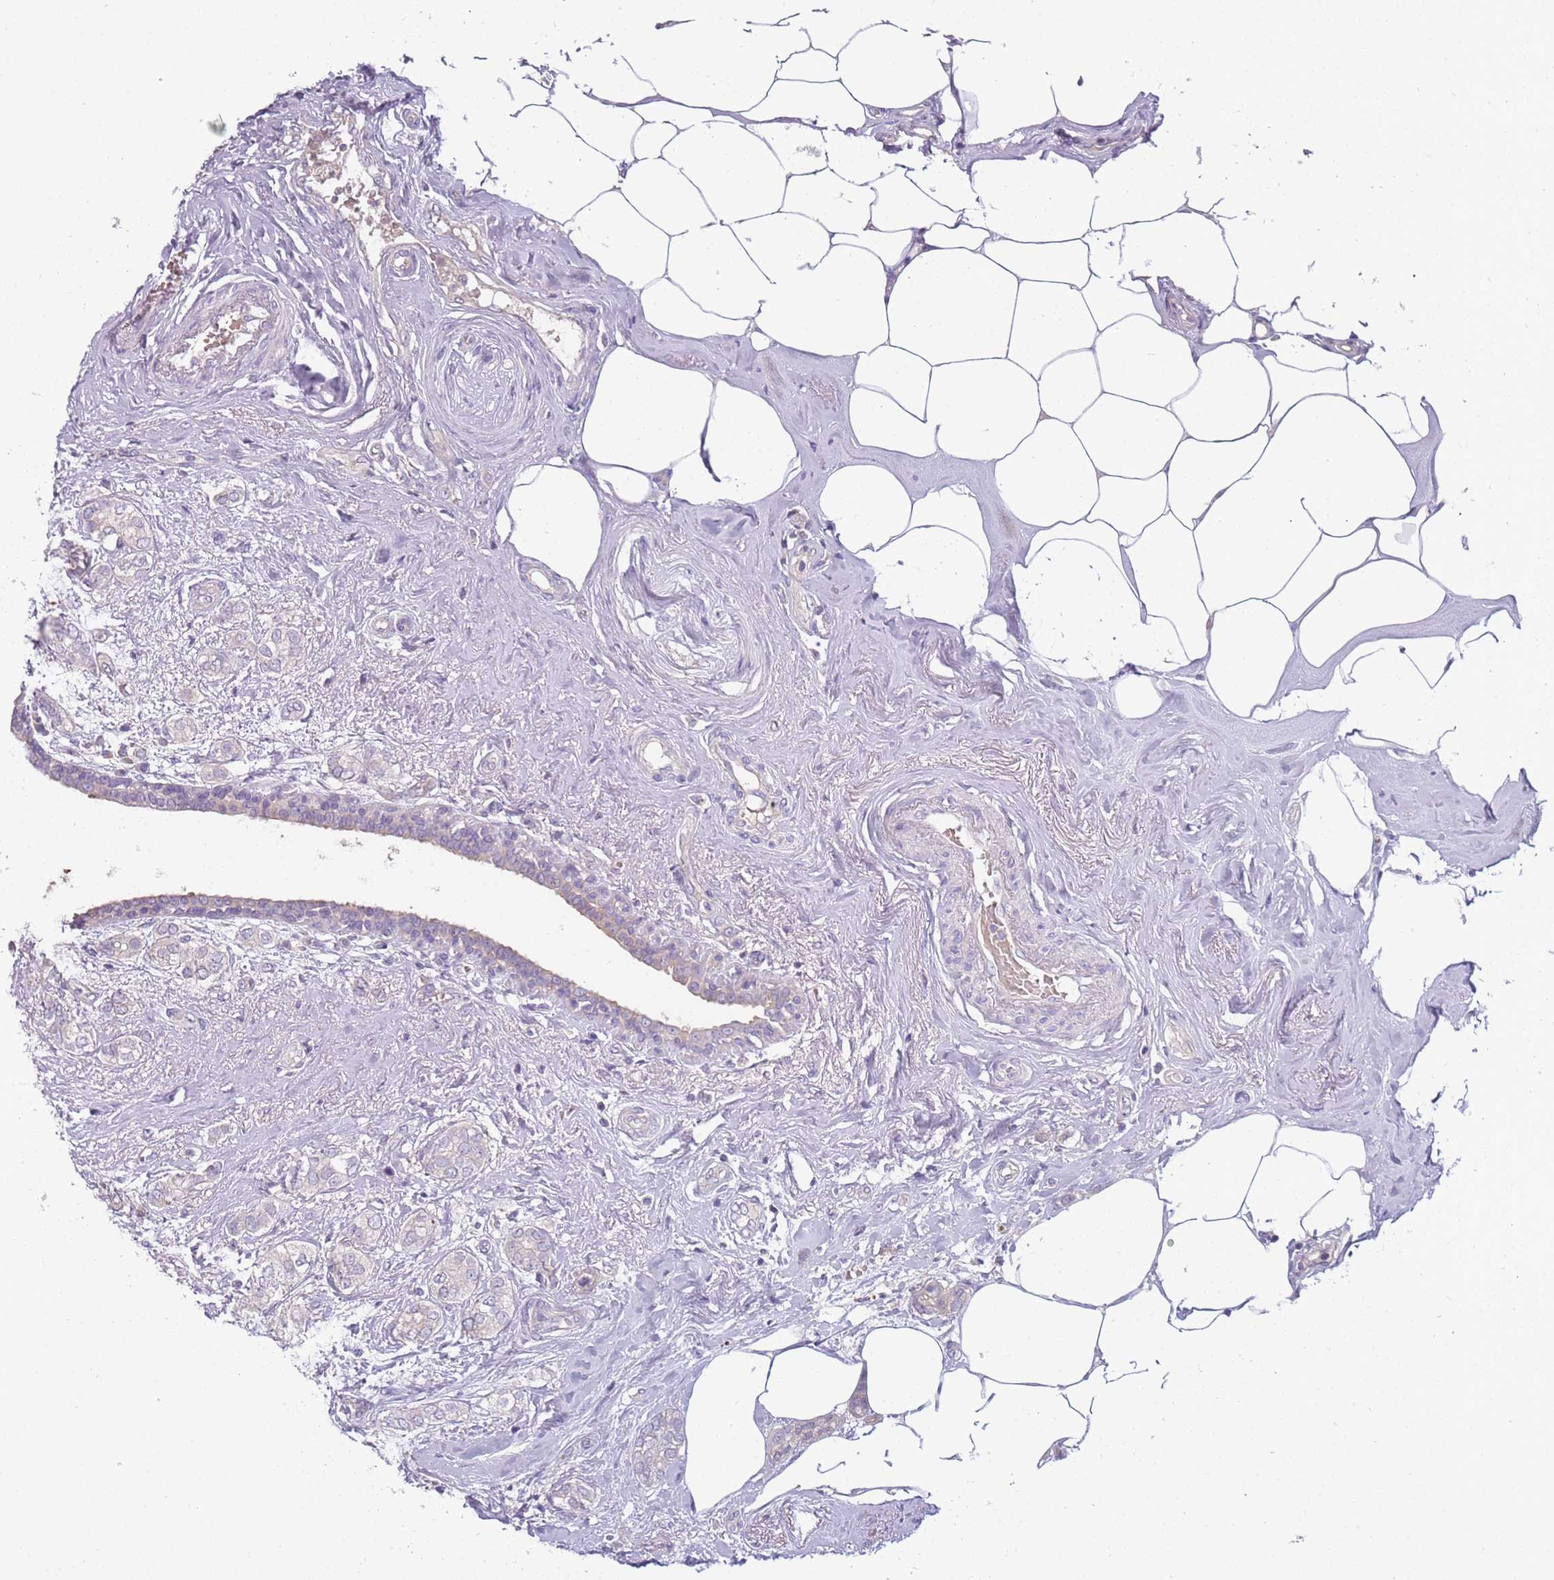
{"staining": {"intensity": "negative", "quantity": "none", "location": "none"}, "tissue": "breast cancer", "cell_type": "Tumor cells", "image_type": "cancer", "snomed": [{"axis": "morphology", "description": "Duct carcinoma"}, {"axis": "topography", "description": "Breast"}], "caption": "DAB (3,3'-diaminobenzidine) immunohistochemical staining of human breast cancer reveals no significant positivity in tumor cells. (Brightfield microscopy of DAB (3,3'-diaminobenzidine) IHC at high magnification).", "gene": "ARHGAP5", "patient": {"sex": "female", "age": 73}}